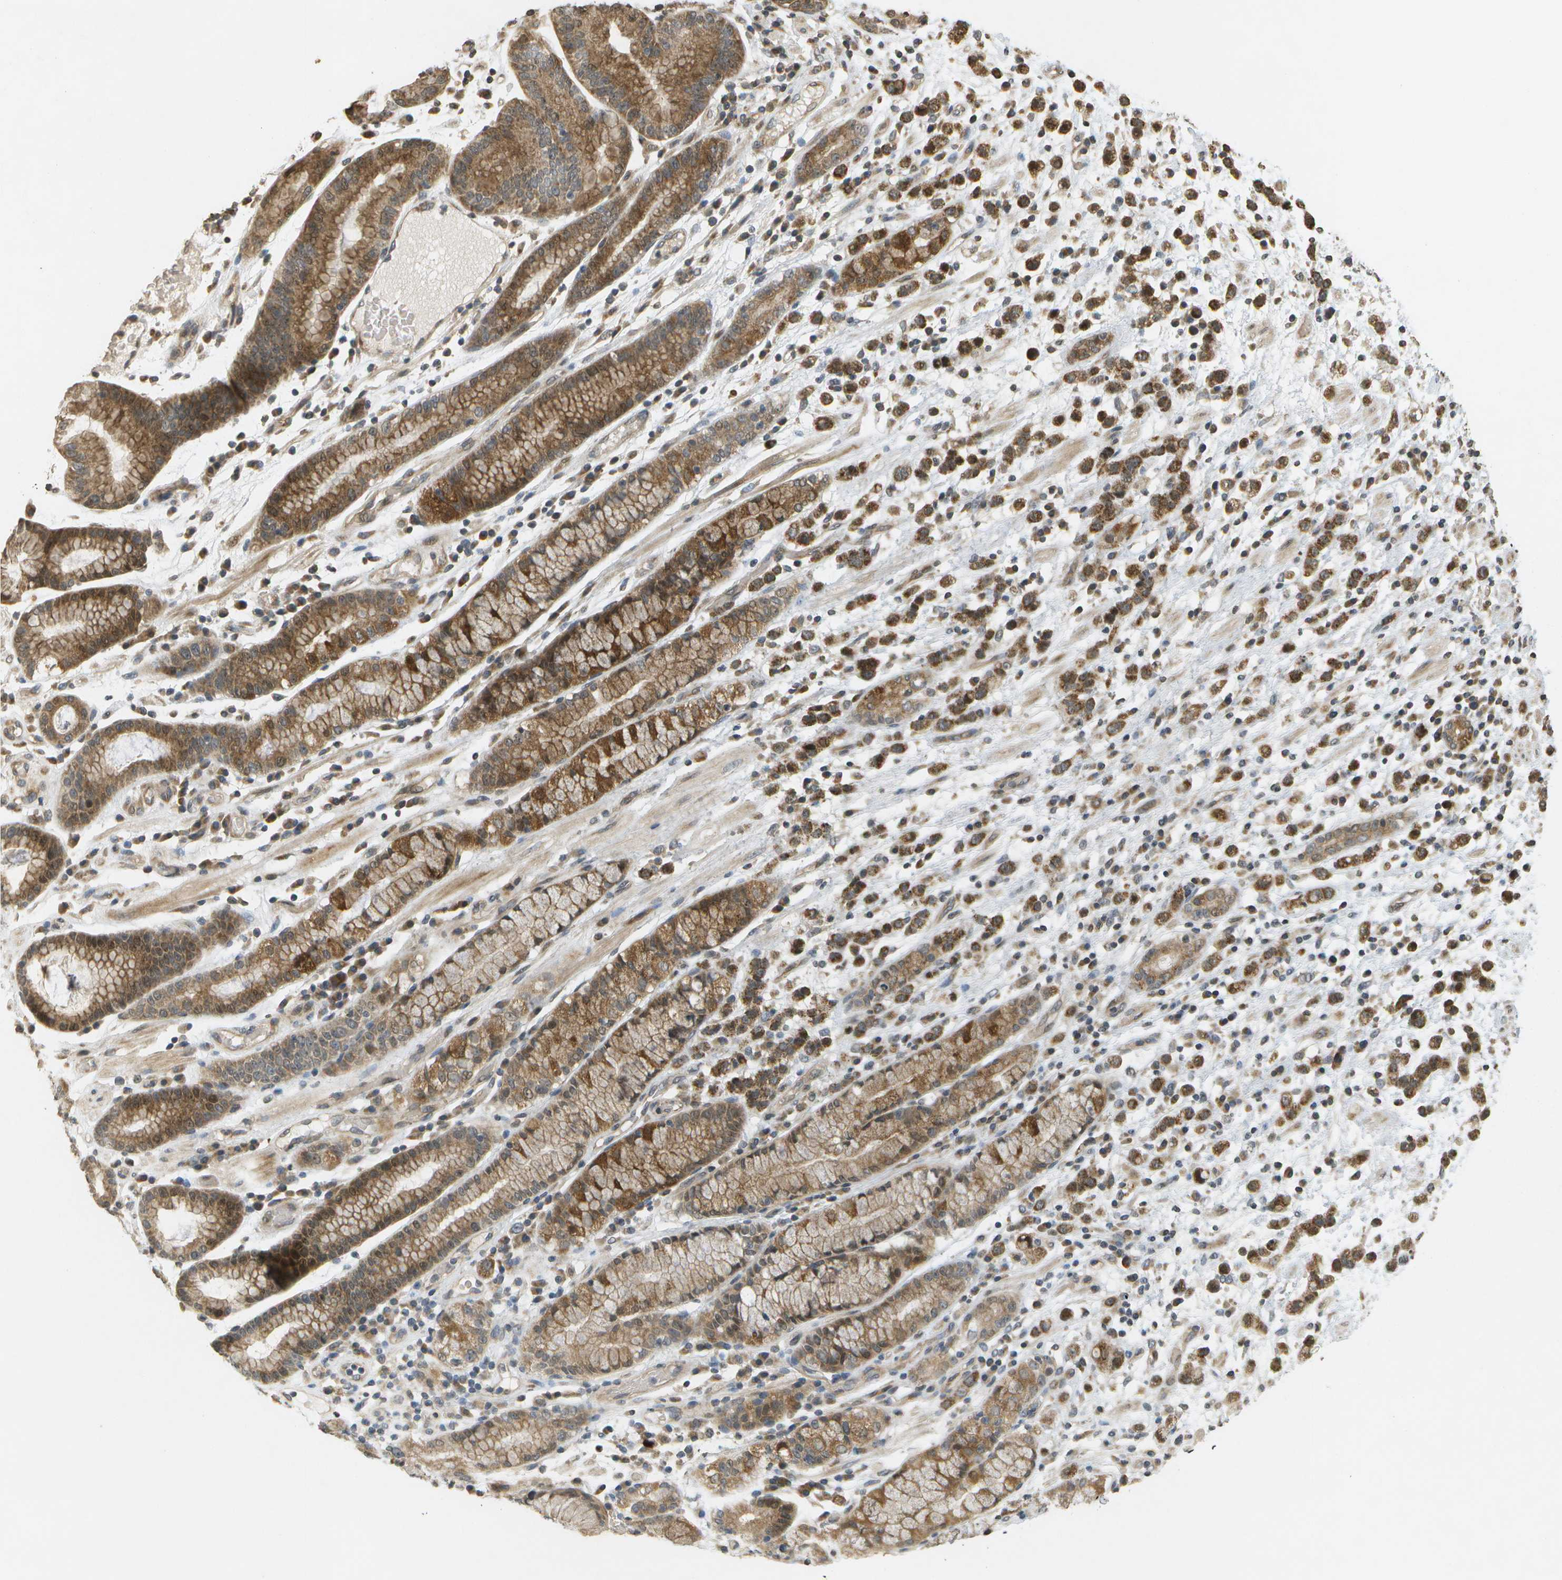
{"staining": {"intensity": "strong", "quantity": ">75%", "location": "cytoplasmic/membranous"}, "tissue": "stomach cancer", "cell_type": "Tumor cells", "image_type": "cancer", "snomed": [{"axis": "morphology", "description": "Adenocarcinoma, NOS"}, {"axis": "topography", "description": "Stomach, lower"}], "caption": "Protein staining shows strong cytoplasmic/membranous positivity in about >75% of tumor cells in adenocarcinoma (stomach).", "gene": "RAB21", "patient": {"sex": "male", "age": 88}}